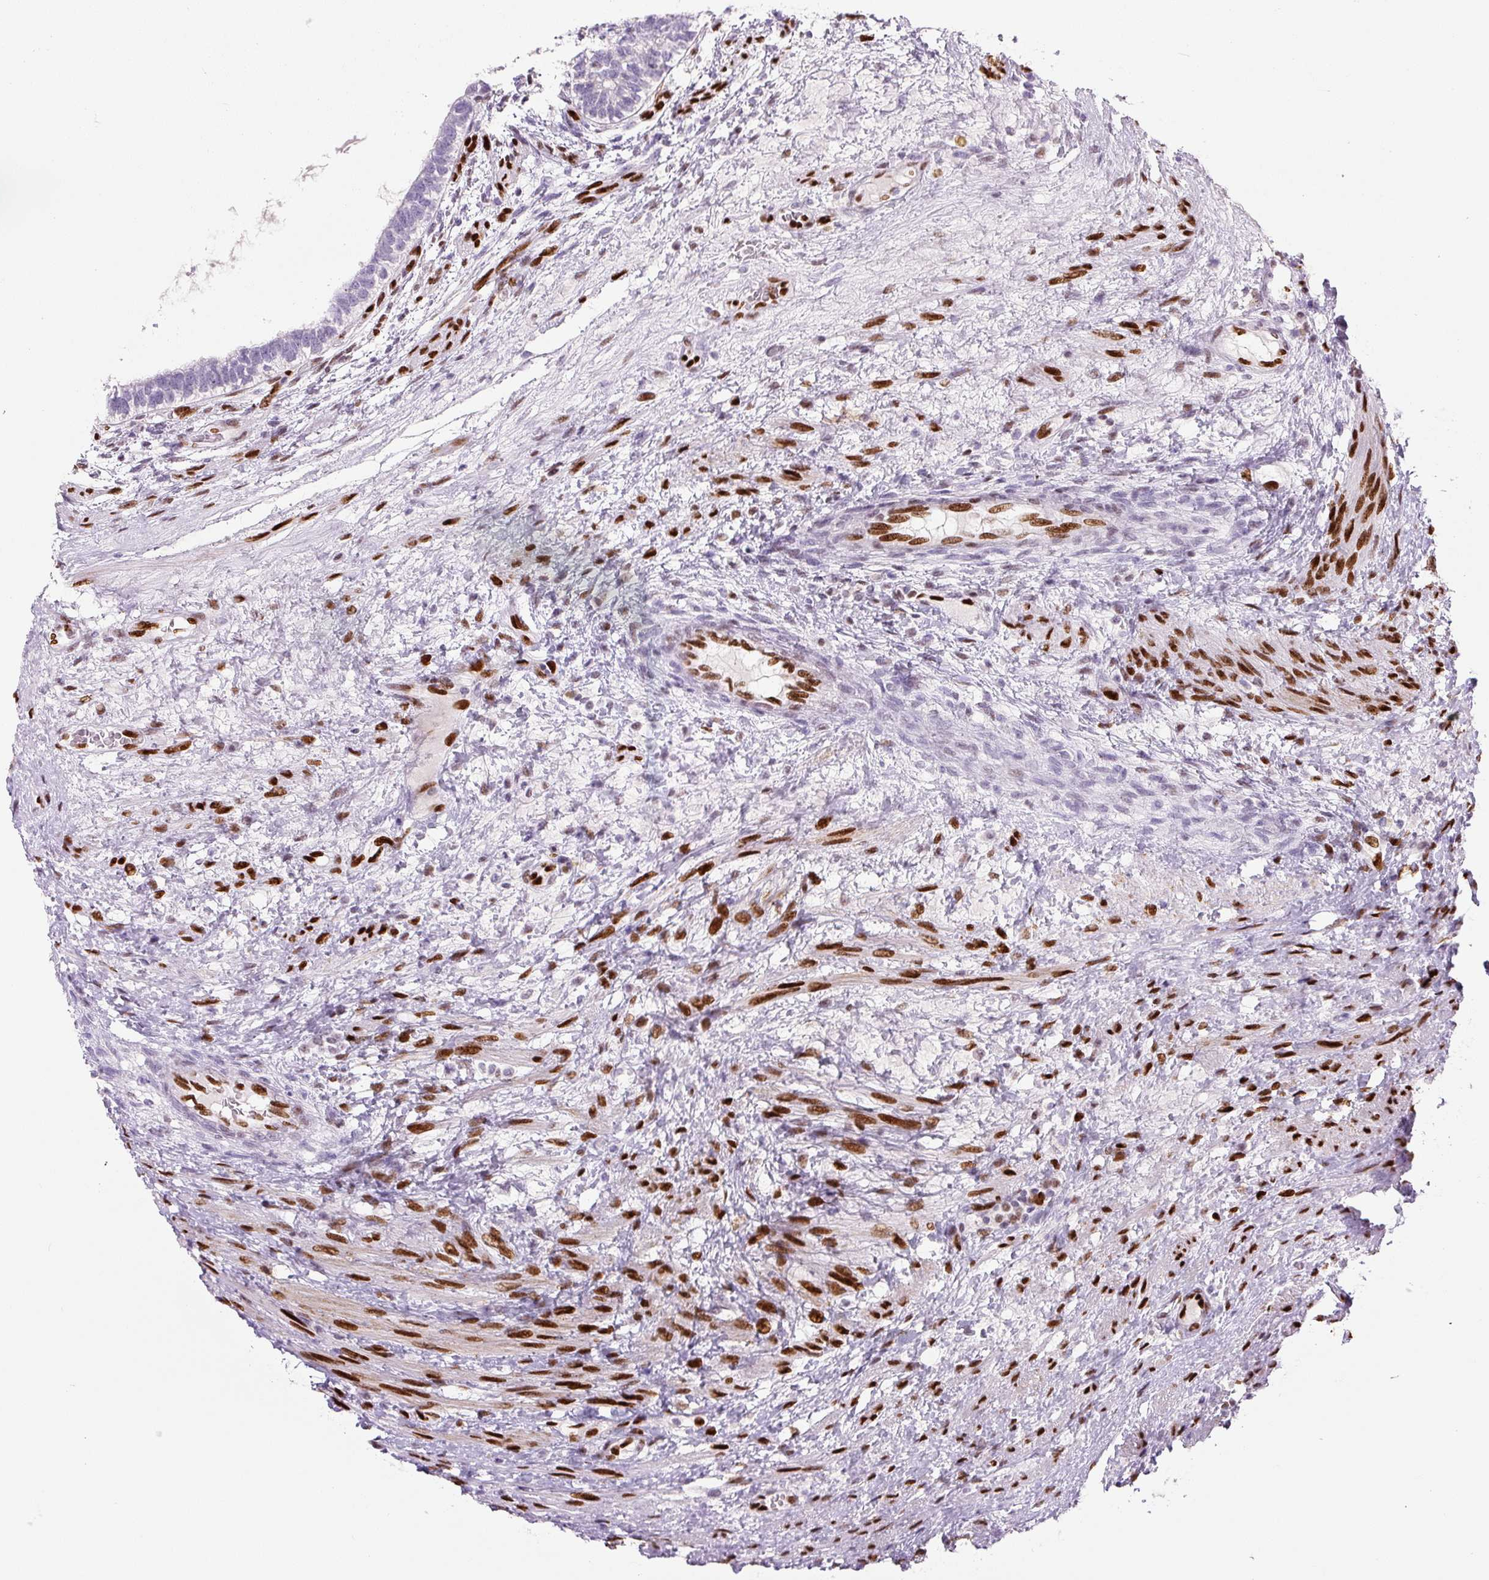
{"staining": {"intensity": "negative", "quantity": "none", "location": "none"}, "tissue": "testis cancer", "cell_type": "Tumor cells", "image_type": "cancer", "snomed": [{"axis": "morphology", "description": "Carcinoma, Embryonal, NOS"}, {"axis": "topography", "description": "Testis"}], "caption": "This image is of testis embryonal carcinoma stained with immunohistochemistry (IHC) to label a protein in brown with the nuclei are counter-stained blue. There is no staining in tumor cells. (Stains: DAB immunohistochemistry with hematoxylin counter stain, Microscopy: brightfield microscopy at high magnification).", "gene": "ZEB1", "patient": {"sex": "male", "age": 26}}